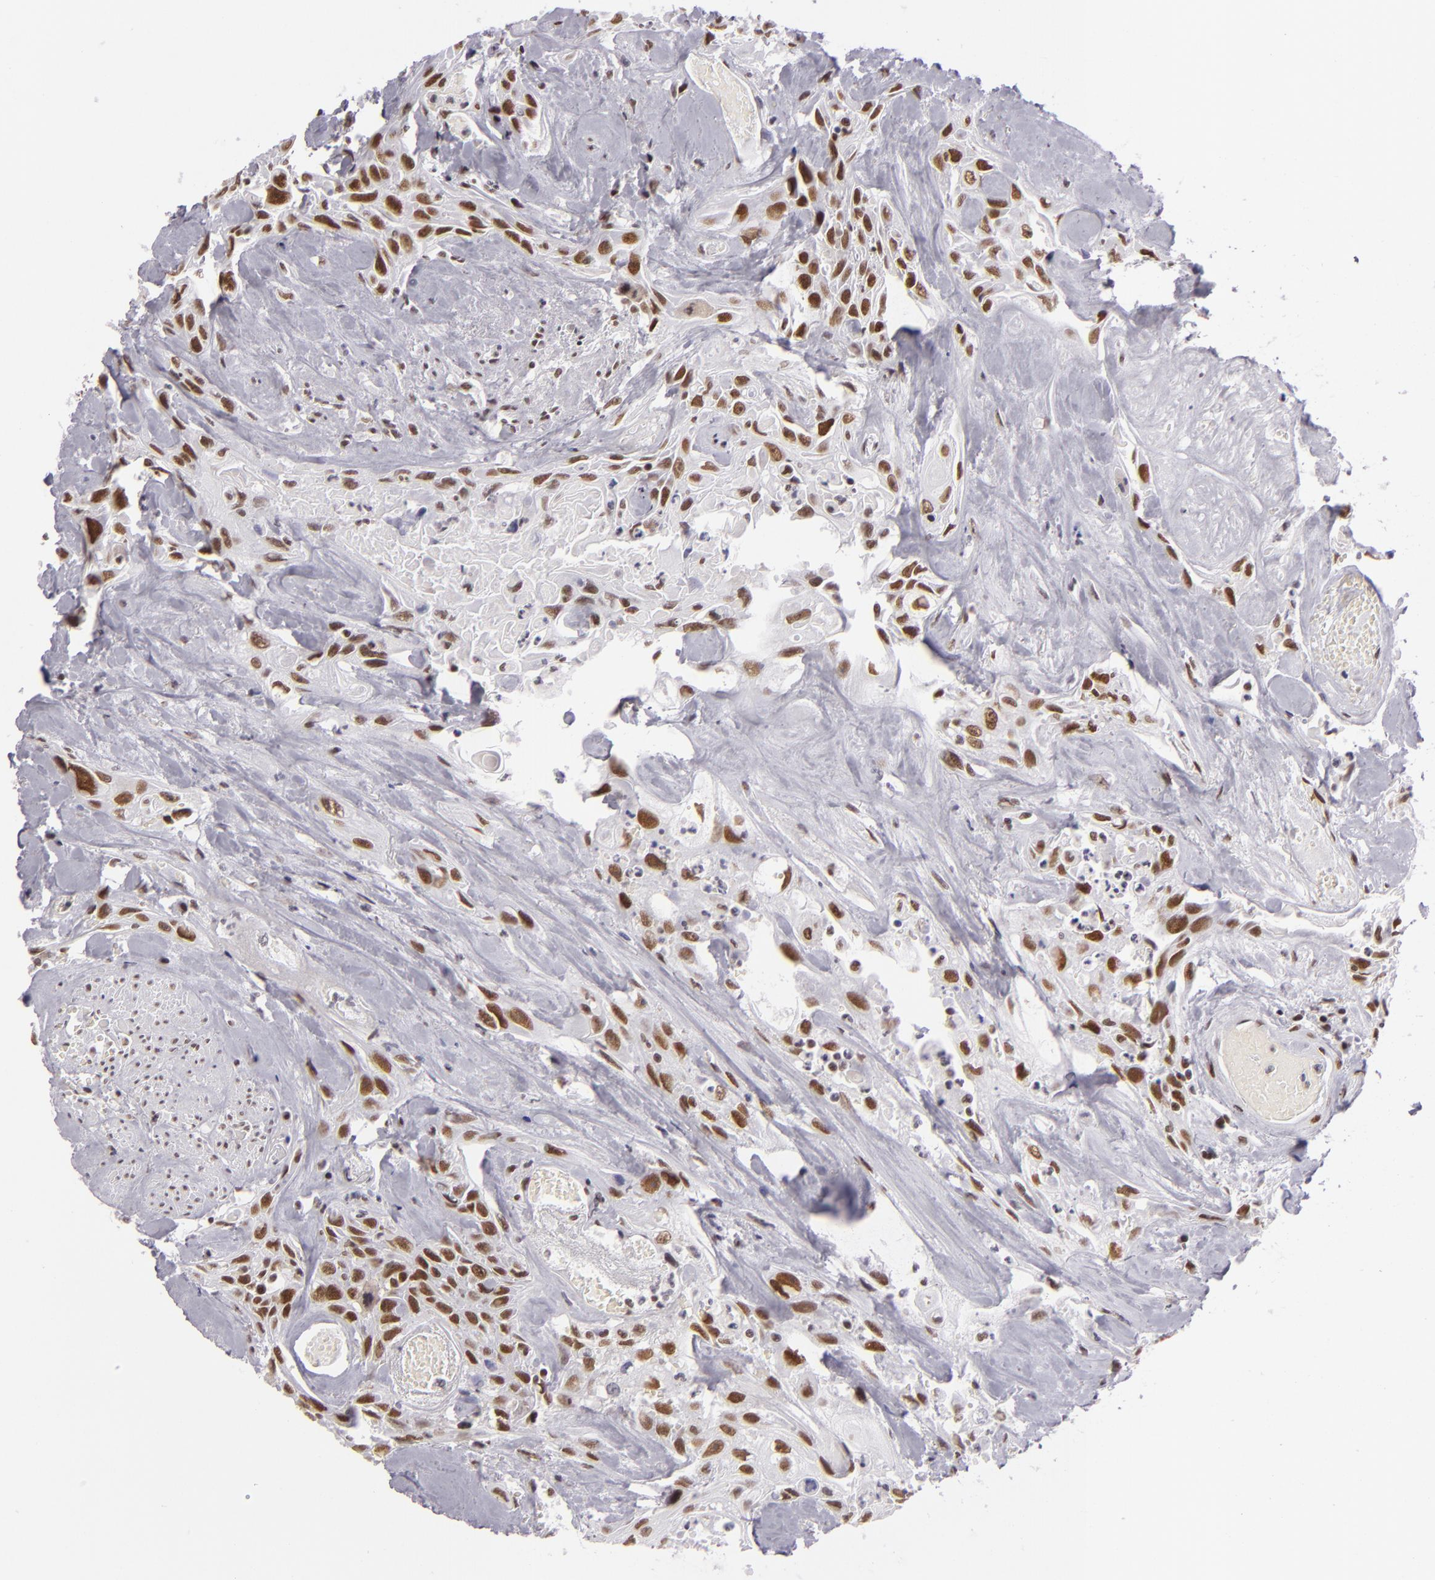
{"staining": {"intensity": "strong", "quantity": ">75%", "location": "nuclear"}, "tissue": "urothelial cancer", "cell_type": "Tumor cells", "image_type": "cancer", "snomed": [{"axis": "morphology", "description": "Urothelial carcinoma, High grade"}, {"axis": "topography", "description": "Urinary bladder"}], "caption": "Urothelial cancer stained with a protein marker exhibits strong staining in tumor cells.", "gene": "BRD8", "patient": {"sex": "female", "age": 84}}